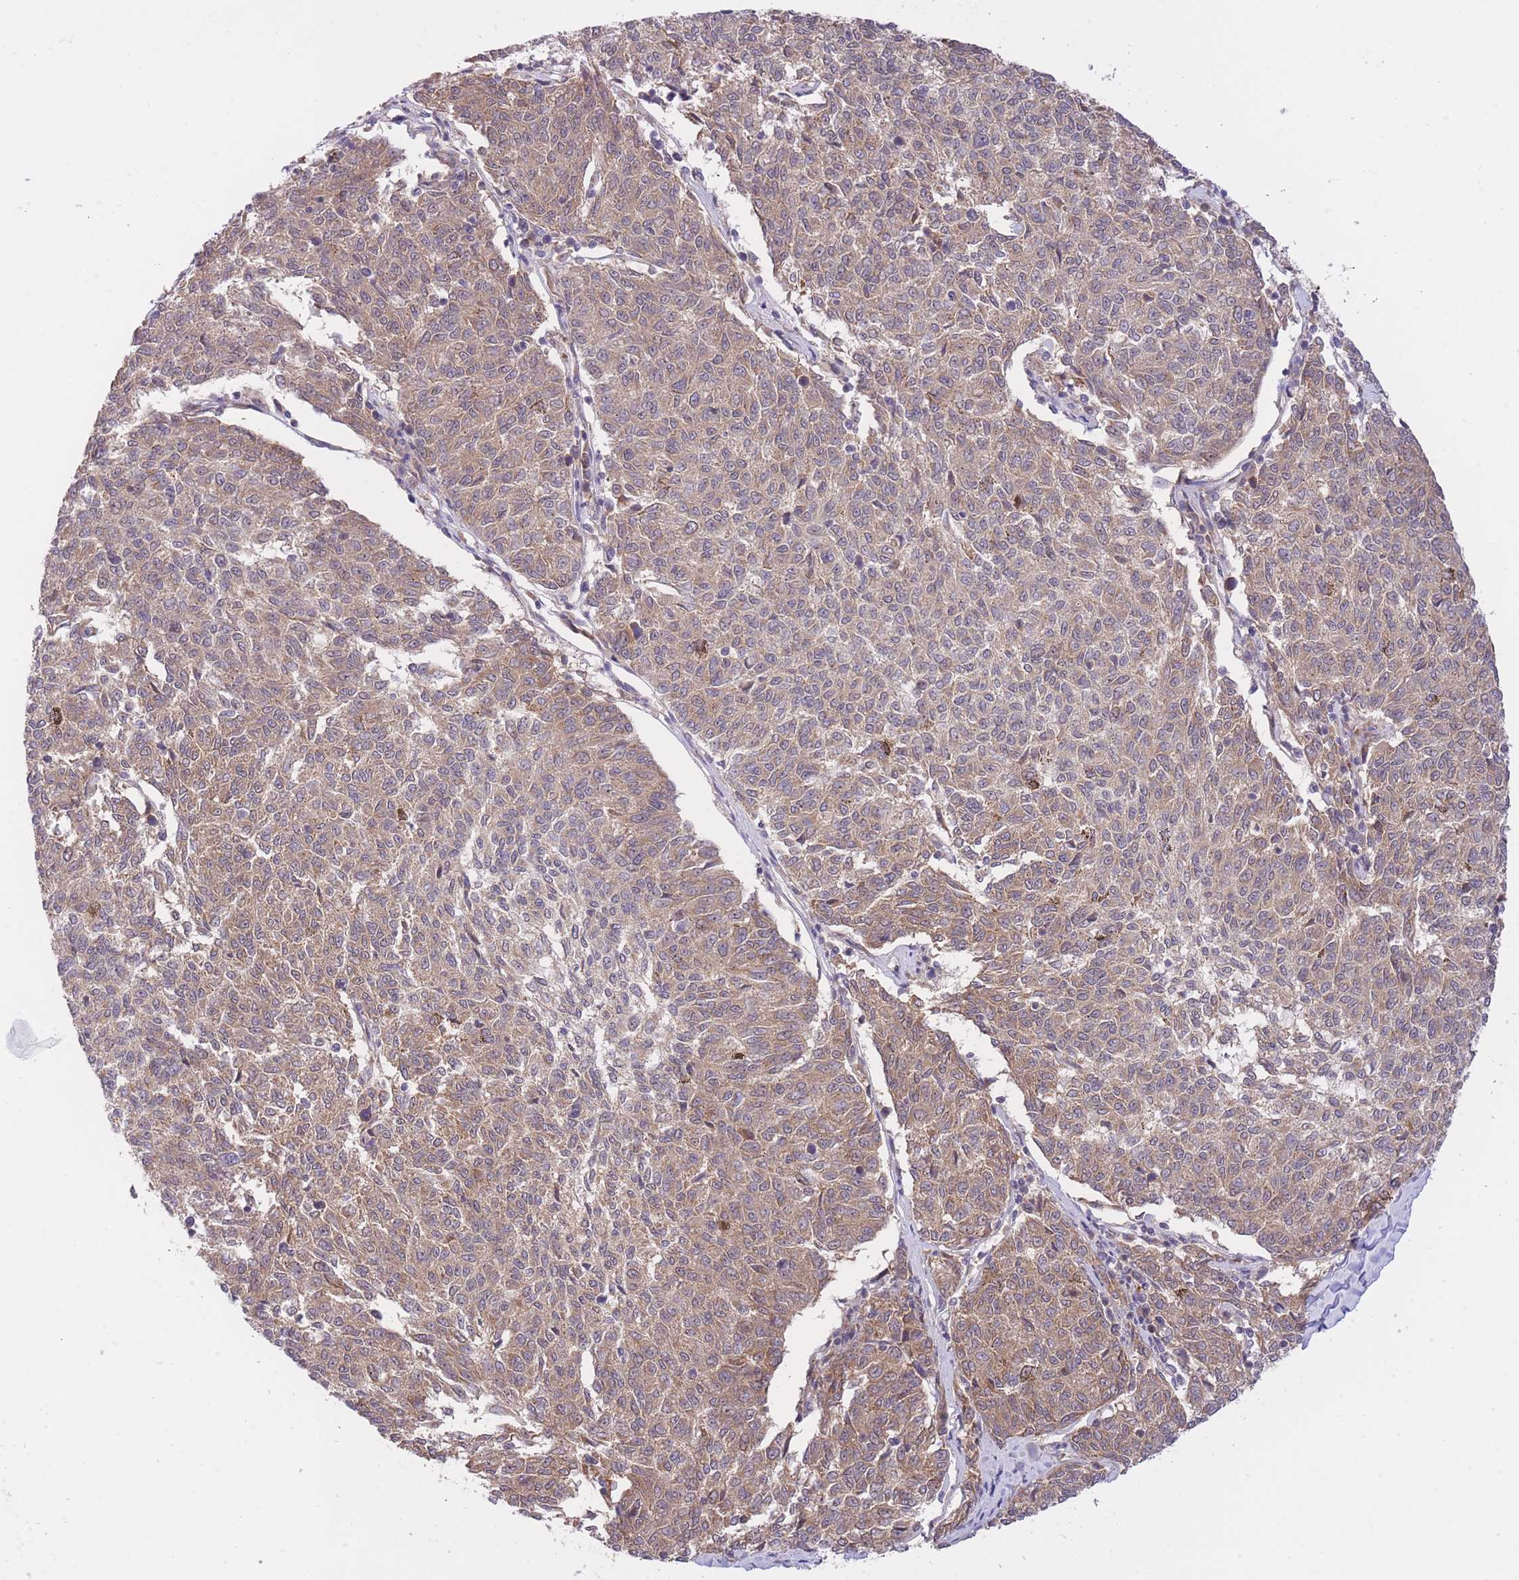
{"staining": {"intensity": "weak", "quantity": ">75%", "location": "cytoplasmic/membranous"}, "tissue": "melanoma", "cell_type": "Tumor cells", "image_type": "cancer", "snomed": [{"axis": "morphology", "description": "Malignant melanoma, NOS"}, {"axis": "topography", "description": "Skin"}], "caption": "IHC micrograph of neoplastic tissue: melanoma stained using immunohistochemistry reveals low levels of weak protein expression localized specifically in the cytoplasmic/membranous of tumor cells, appearing as a cytoplasmic/membranous brown color.", "gene": "EXOSC8", "patient": {"sex": "female", "age": 72}}